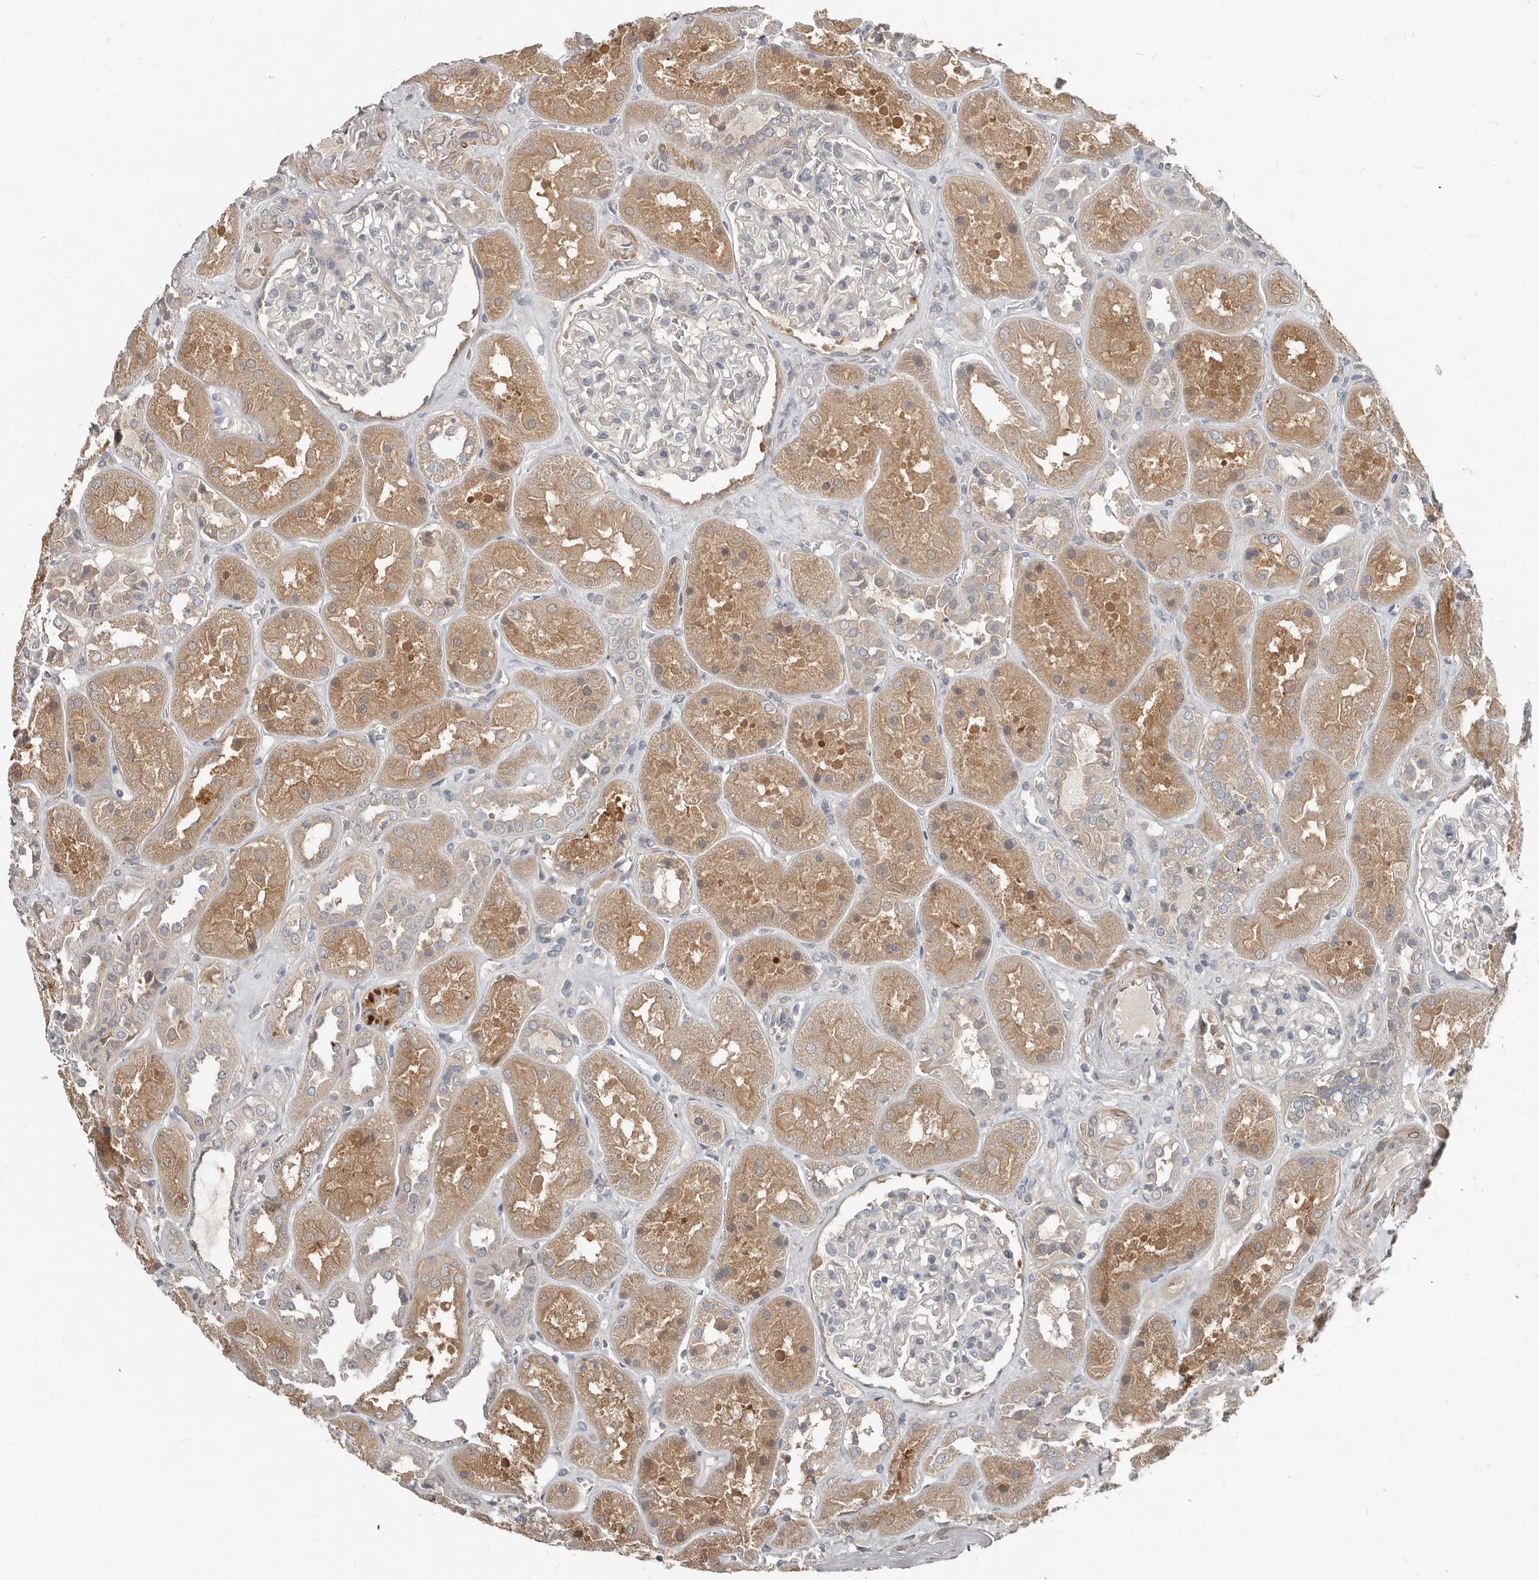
{"staining": {"intensity": "negative", "quantity": "none", "location": "none"}, "tissue": "kidney", "cell_type": "Cells in glomeruli", "image_type": "normal", "snomed": [{"axis": "morphology", "description": "Normal tissue, NOS"}, {"axis": "topography", "description": "Kidney"}], "caption": "This micrograph is of benign kidney stained with immunohistochemistry to label a protein in brown with the nuclei are counter-stained blue. There is no expression in cells in glomeruli.", "gene": "AKNAD1", "patient": {"sex": "male", "age": 70}}